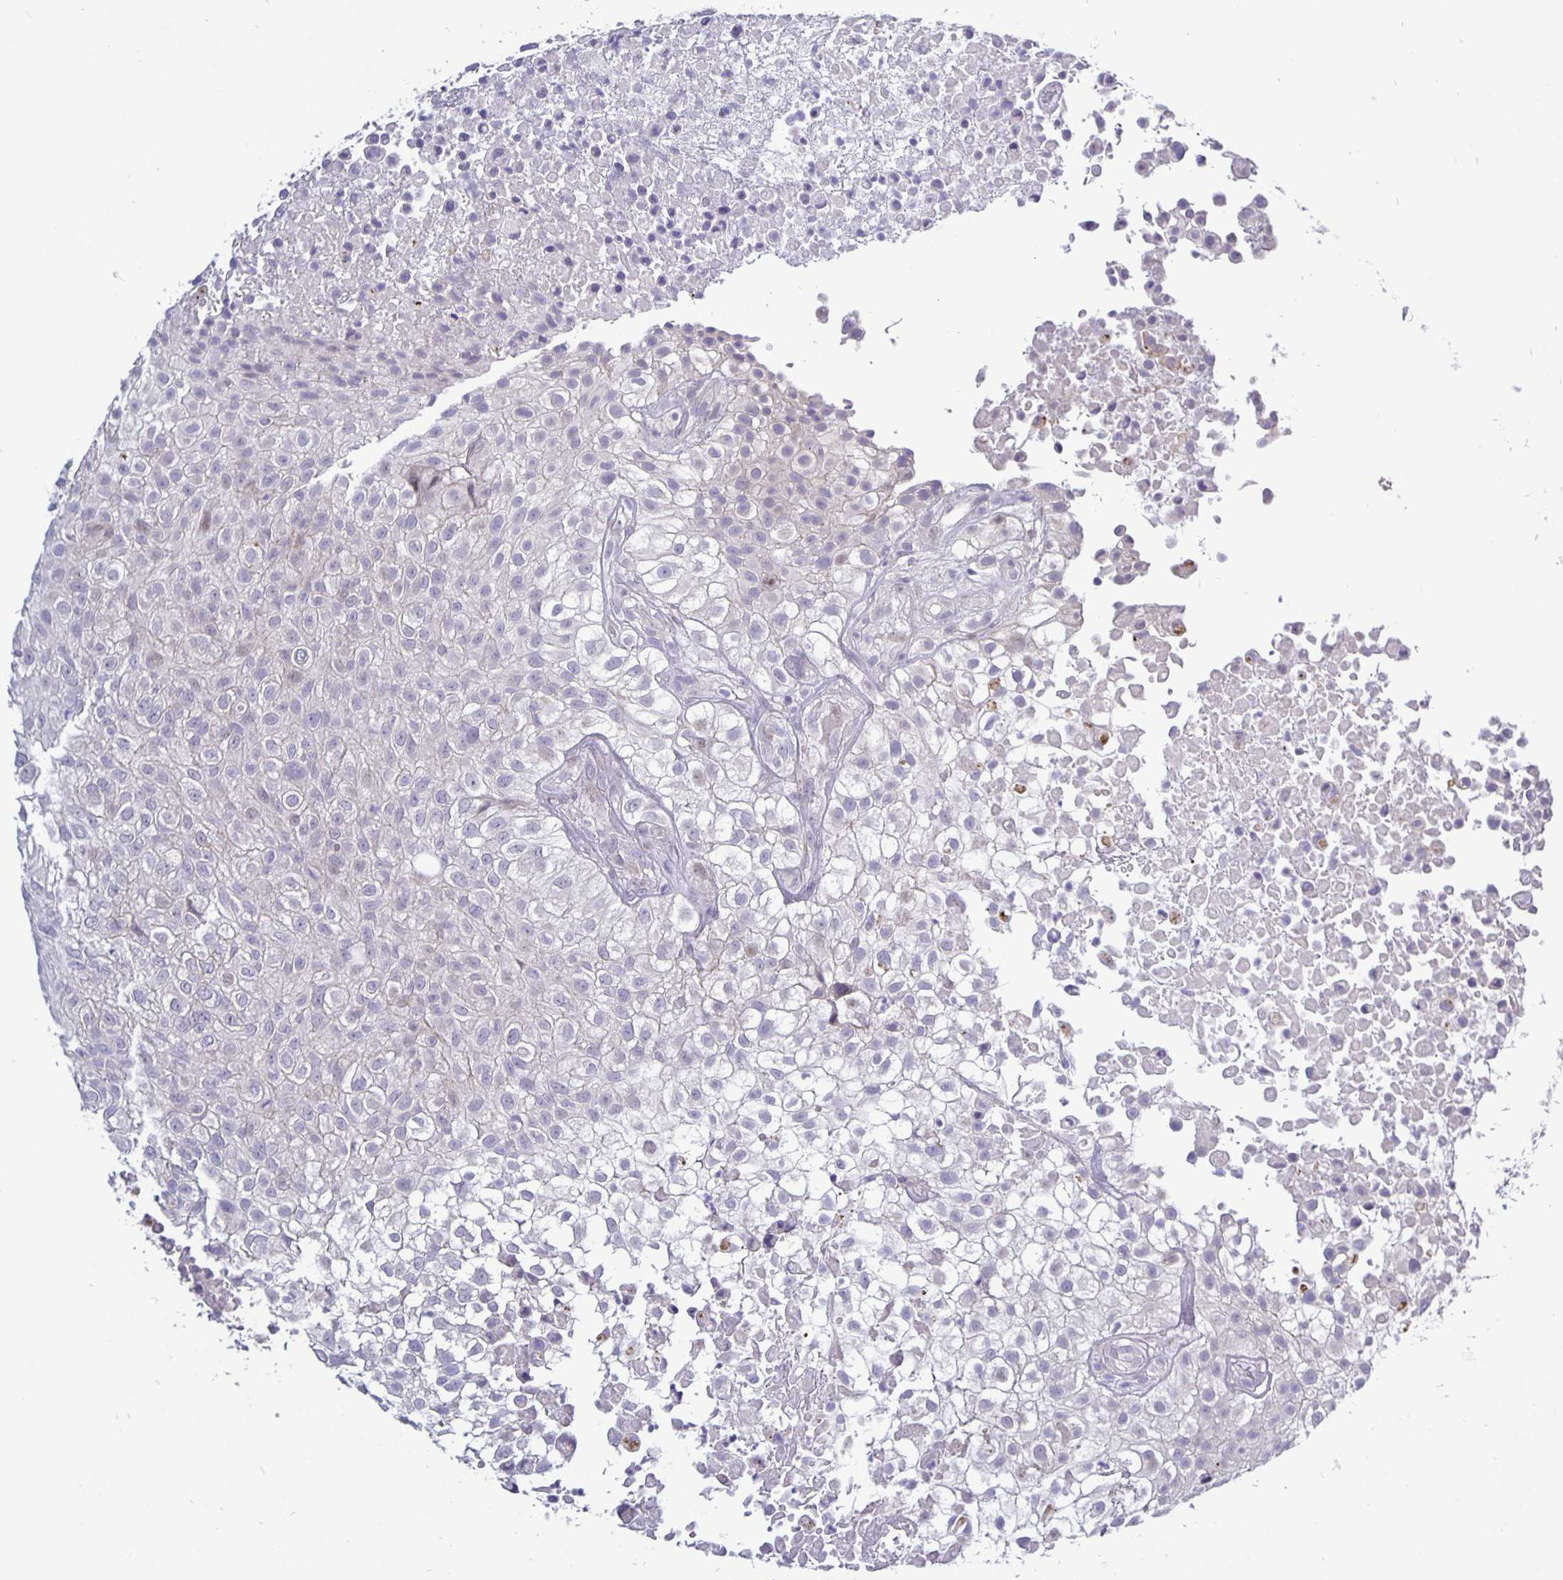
{"staining": {"intensity": "negative", "quantity": "none", "location": "none"}, "tissue": "urothelial cancer", "cell_type": "Tumor cells", "image_type": "cancer", "snomed": [{"axis": "morphology", "description": "Urothelial carcinoma, High grade"}, {"axis": "topography", "description": "Urinary bladder"}], "caption": "Tumor cells are negative for protein expression in human urothelial cancer. (Brightfield microscopy of DAB (3,3'-diaminobenzidine) immunohistochemistry (IHC) at high magnification).", "gene": "ERBB2", "patient": {"sex": "male", "age": 56}}